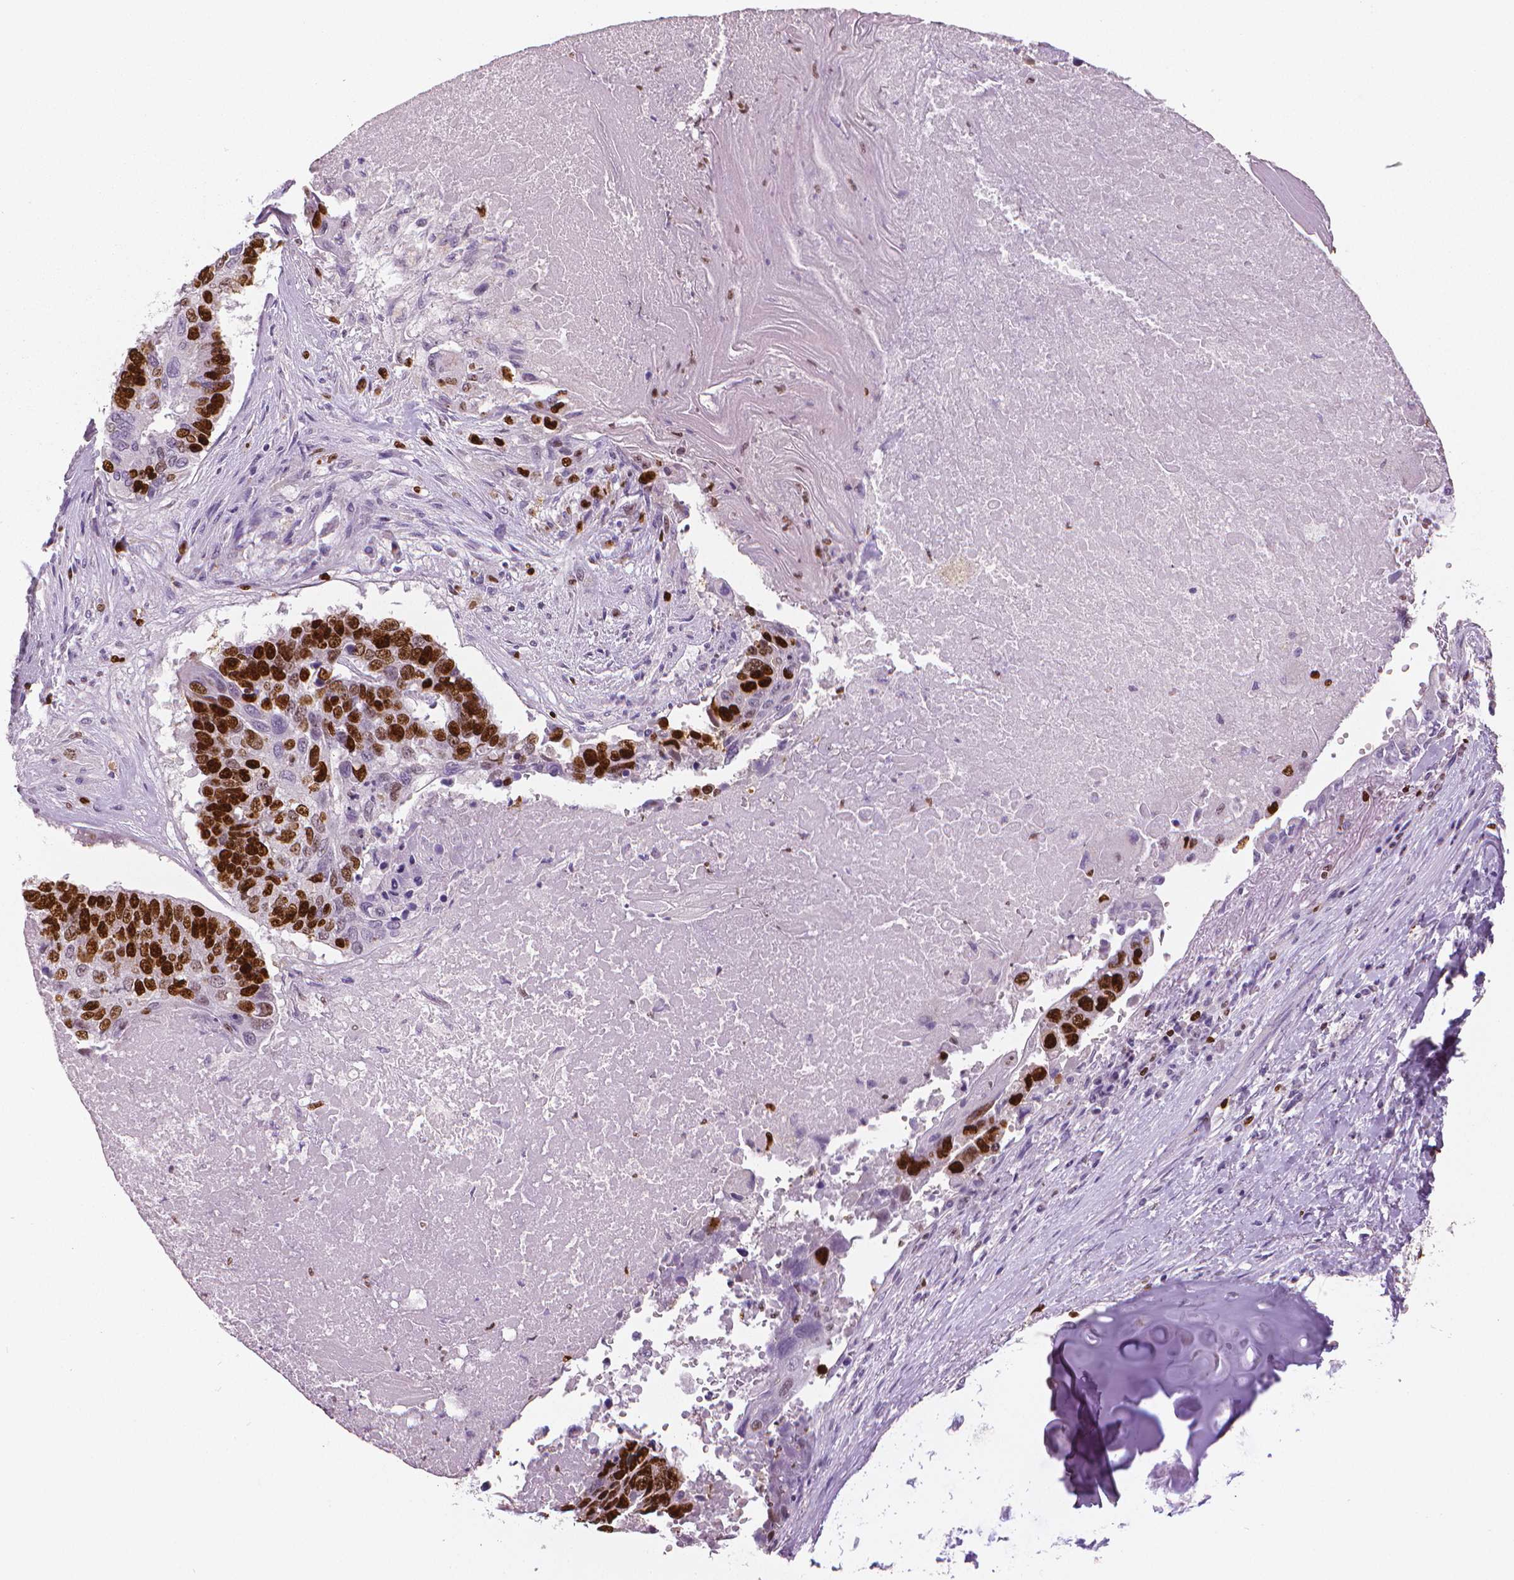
{"staining": {"intensity": "strong", "quantity": ">75%", "location": "nuclear"}, "tissue": "lung cancer", "cell_type": "Tumor cells", "image_type": "cancer", "snomed": [{"axis": "morphology", "description": "Squamous cell carcinoma, NOS"}, {"axis": "topography", "description": "Lung"}], "caption": "Lung cancer was stained to show a protein in brown. There is high levels of strong nuclear expression in approximately >75% of tumor cells.", "gene": "MKI67", "patient": {"sex": "male", "age": 73}}